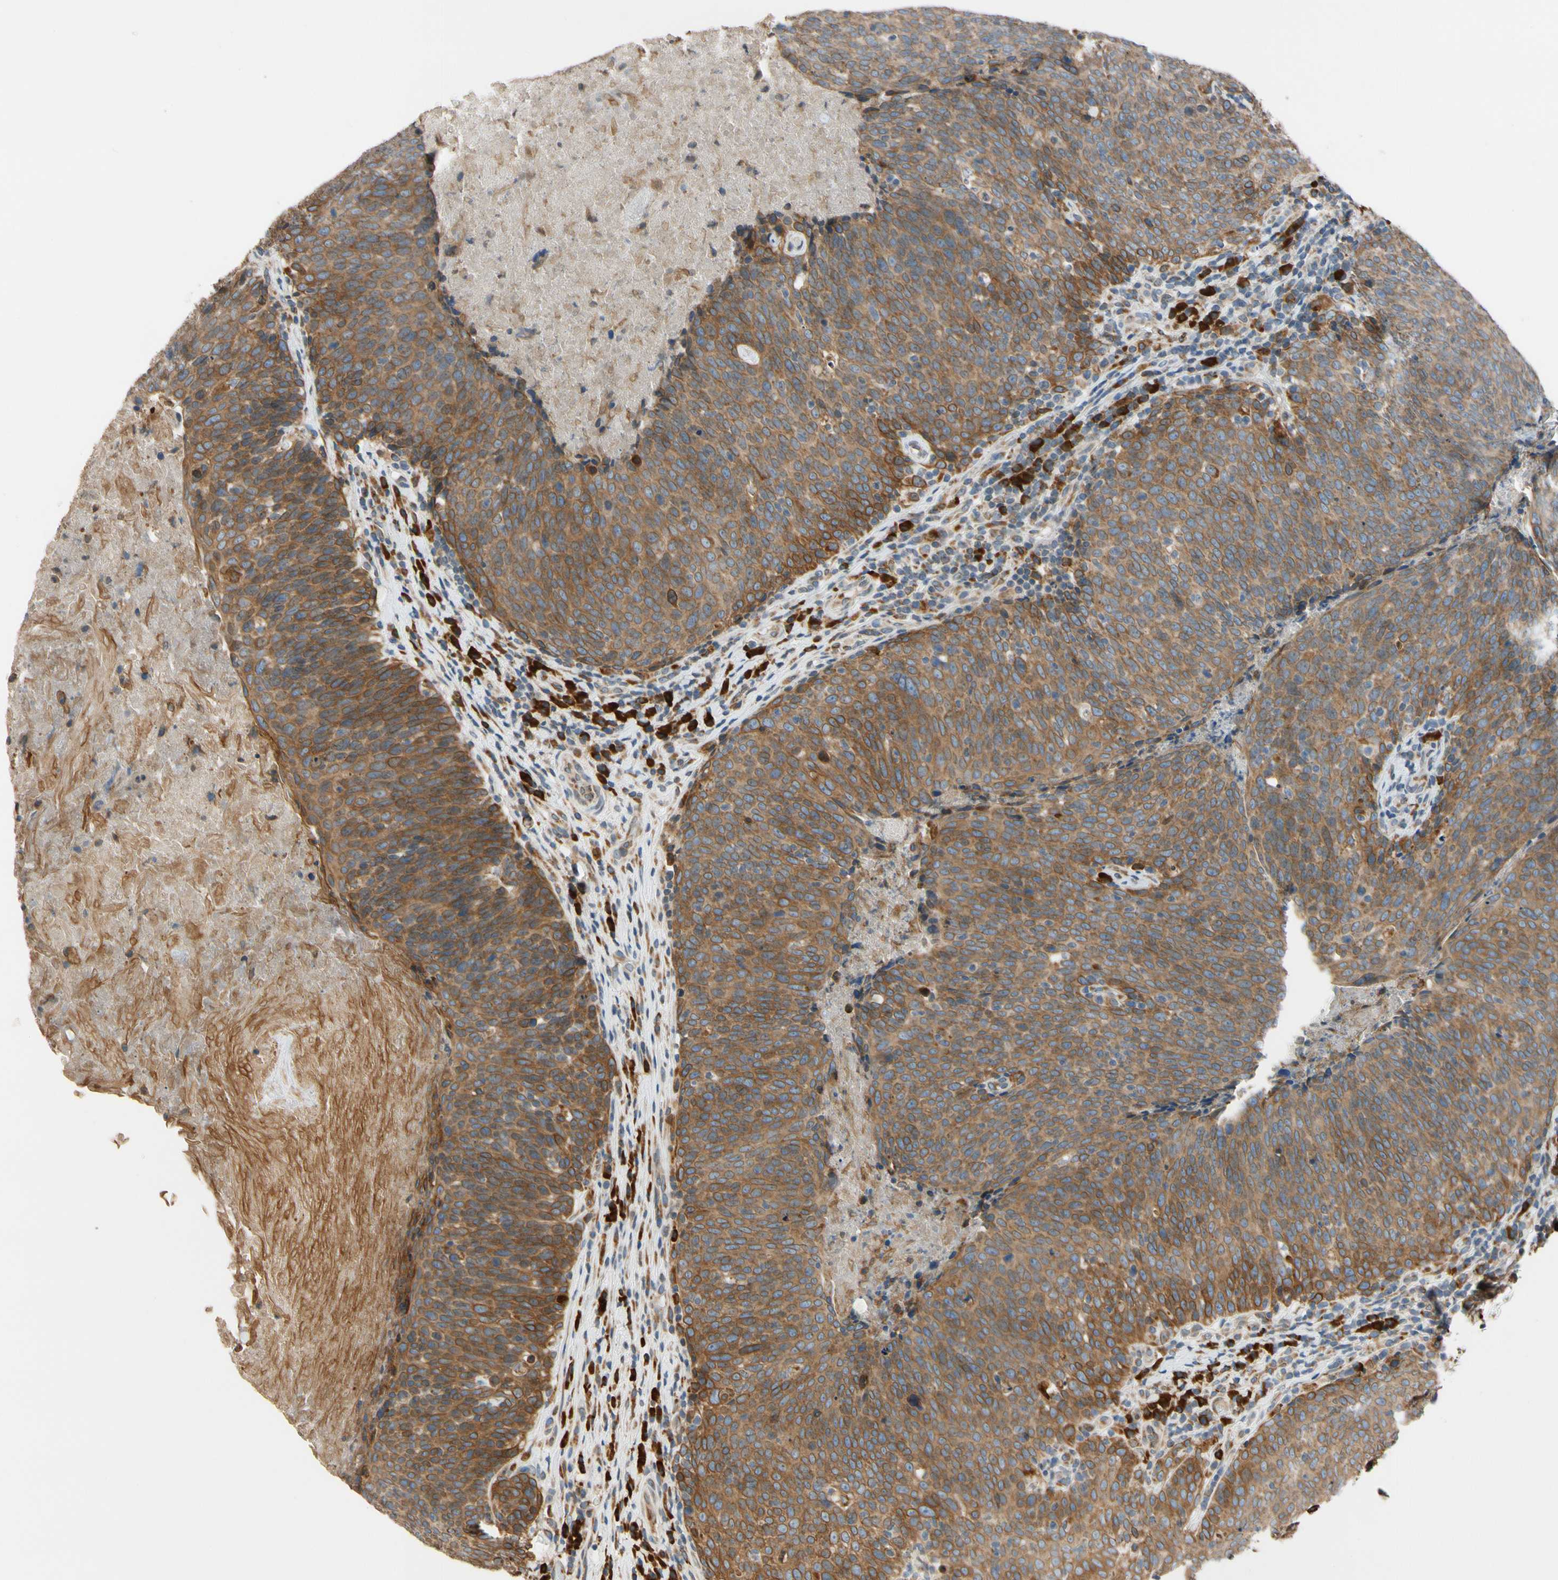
{"staining": {"intensity": "moderate", "quantity": ">75%", "location": "cytoplasmic/membranous"}, "tissue": "head and neck cancer", "cell_type": "Tumor cells", "image_type": "cancer", "snomed": [{"axis": "morphology", "description": "Squamous cell carcinoma, NOS"}, {"axis": "morphology", "description": "Squamous cell carcinoma, metastatic, NOS"}, {"axis": "topography", "description": "Lymph node"}, {"axis": "topography", "description": "Head-Neck"}], "caption": "Tumor cells display medium levels of moderate cytoplasmic/membranous staining in approximately >75% of cells in human head and neck cancer (squamous cell carcinoma).", "gene": "RPN2", "patient": {"sex": "male", "age": 62}}